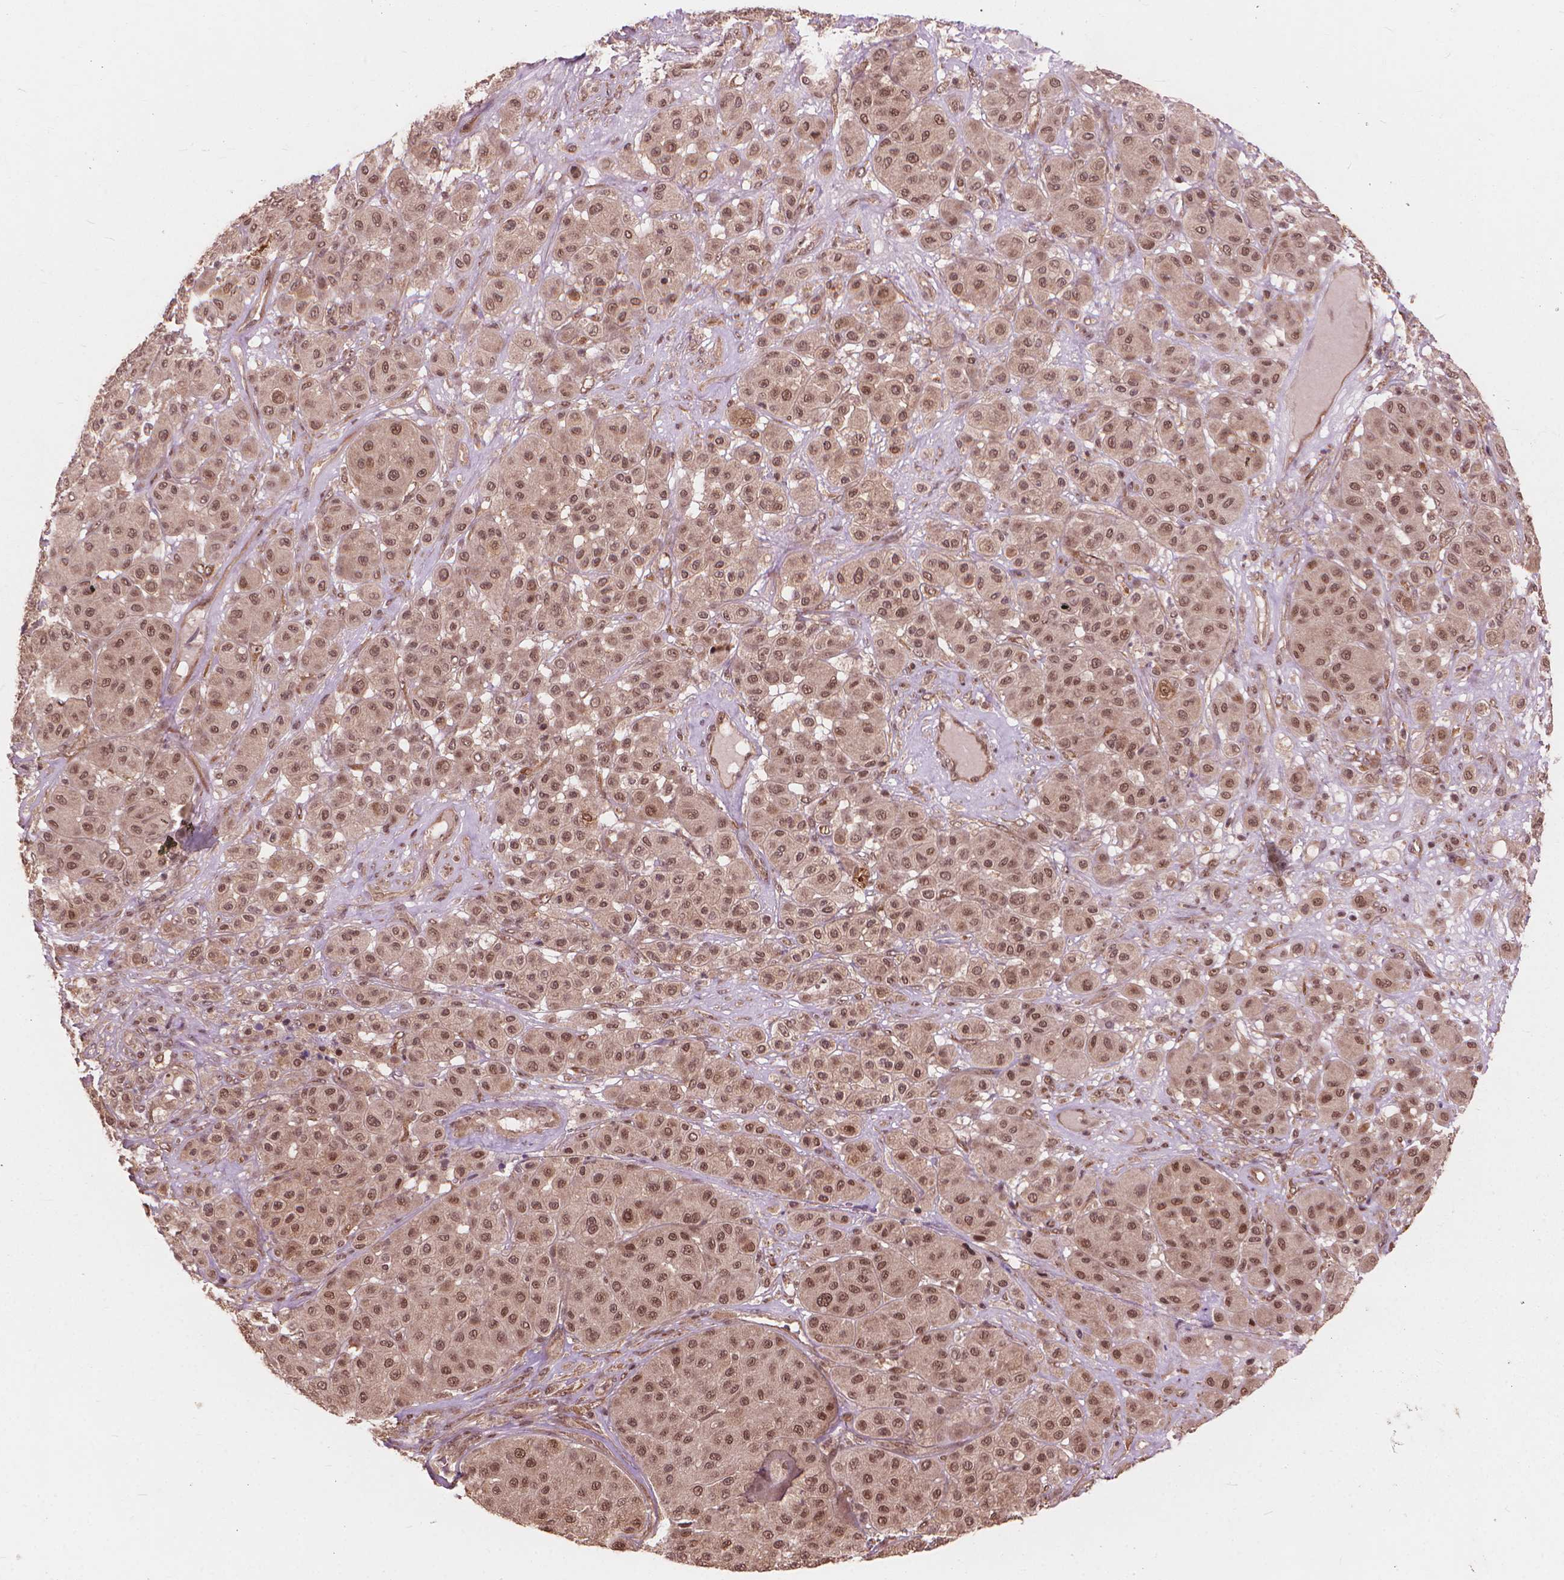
{"staining": {"intensity": "moderate", "quantity": ">75%", "location": "nuclear"}, "tissue": "melanoma", "cell_type": "Tumor cells", "image_type": "cancer", "snomed": [{"axis": "morphology", "description": "Malignant melanoma, Metastatic site"}, {"axis": "topography", "description": "Smooth muscle"}], "caption": "Malignant melanoma (metastatic site) stained for a protein shows moderate nuclear positivity in tumor cells.", "gene": "SSU72", "patient": {"sex": "male", "age": 41}}